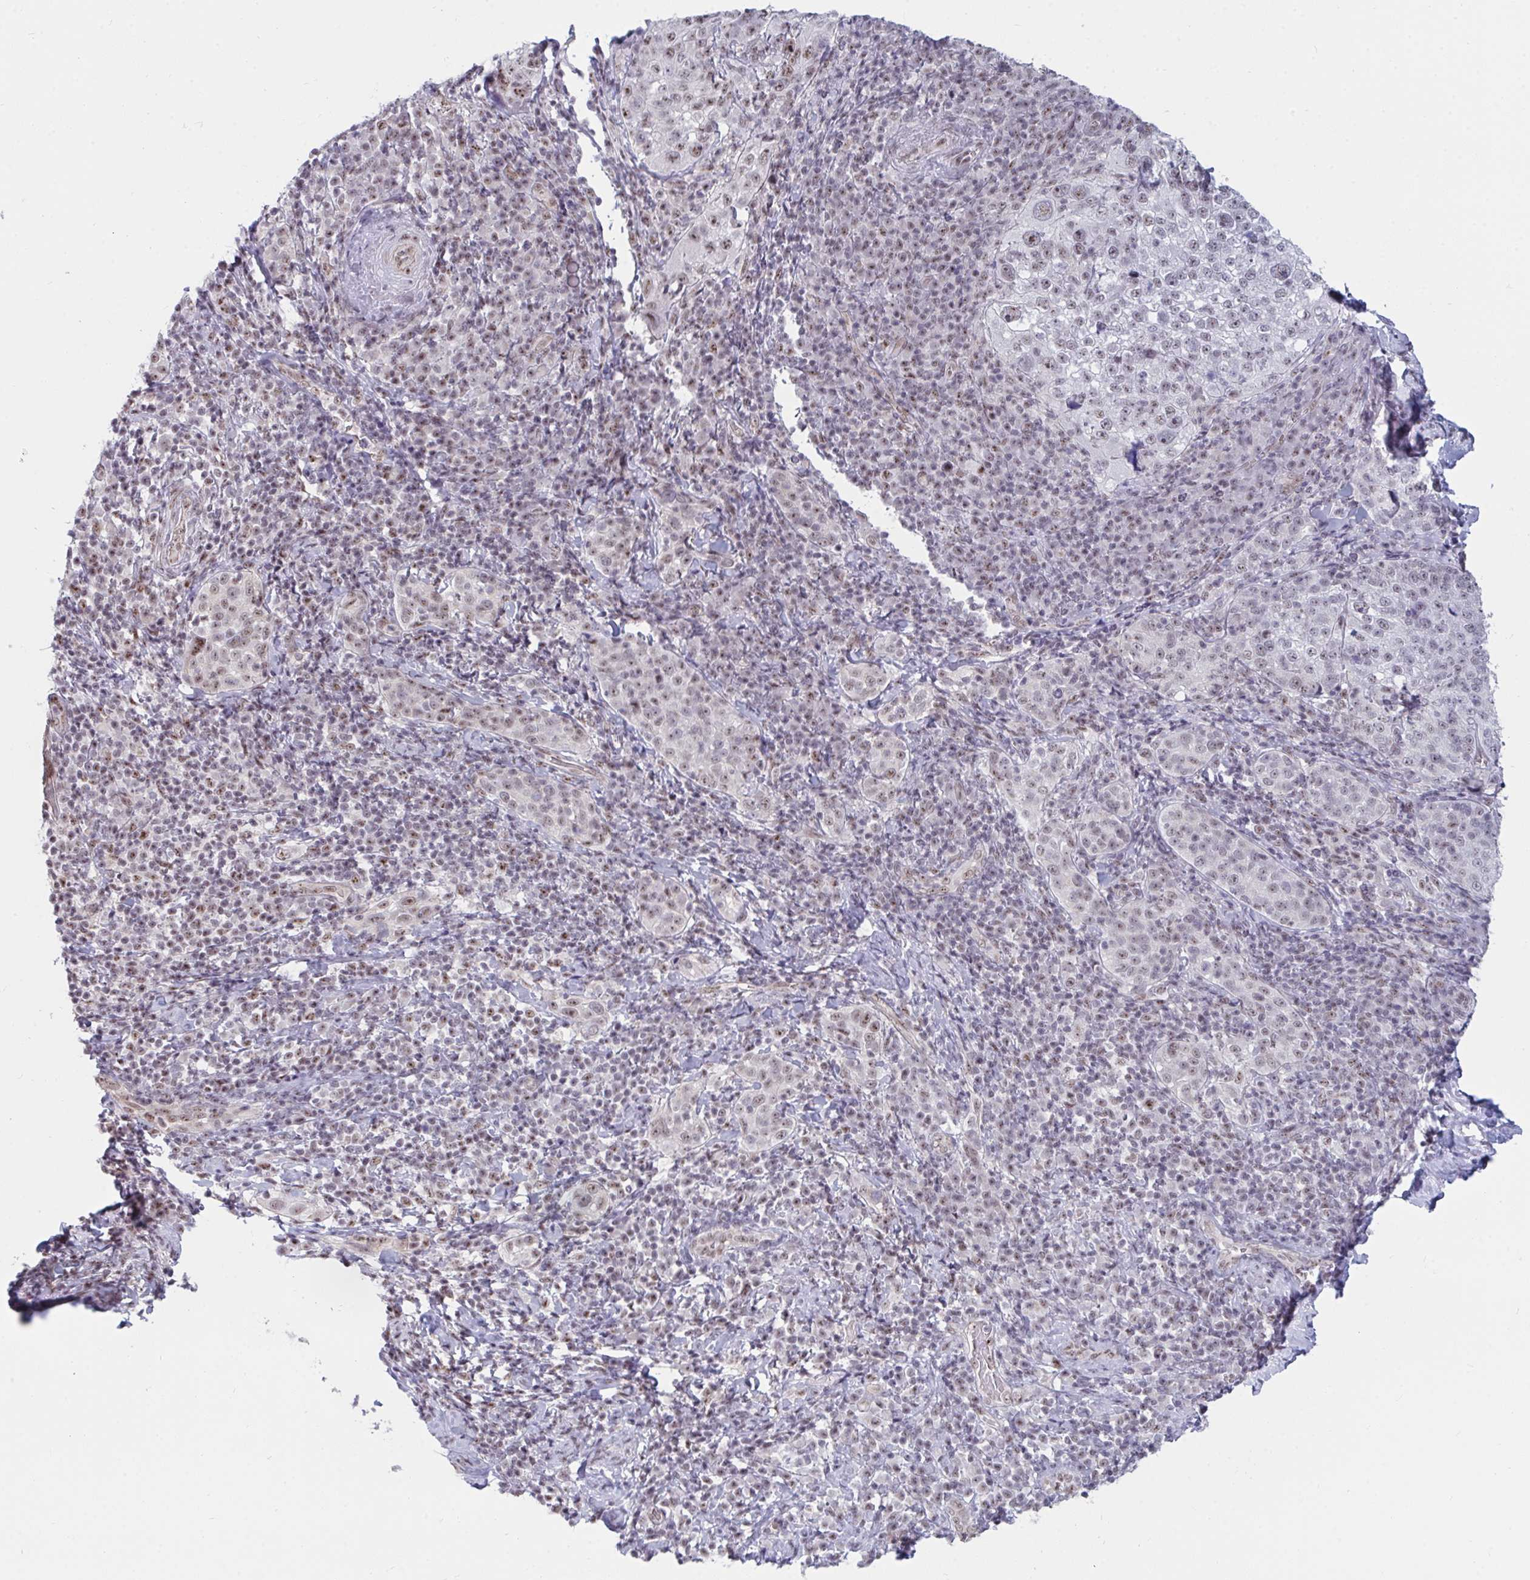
{"staining": {"intensity": "weak", "quantity": "25%-75%", "location": "nuclear"}, "tissue": "cervical cancer", "cell_type": "Tumor cells", "image_type": "cancer", "snomed": [{"axis": "morphology", "description": "Squamous cell carcinoma, NOS"}, {"axis": "topography", "description": "Cervix"}], "caption": "Protein analysis of squamous cell carcinoma (cervical) tissue reveals weak nuclear expression in approximately 25%-75% of tumor cells.", "gene": "PRR14", "patient": {"sex": "female", "age": 75}}